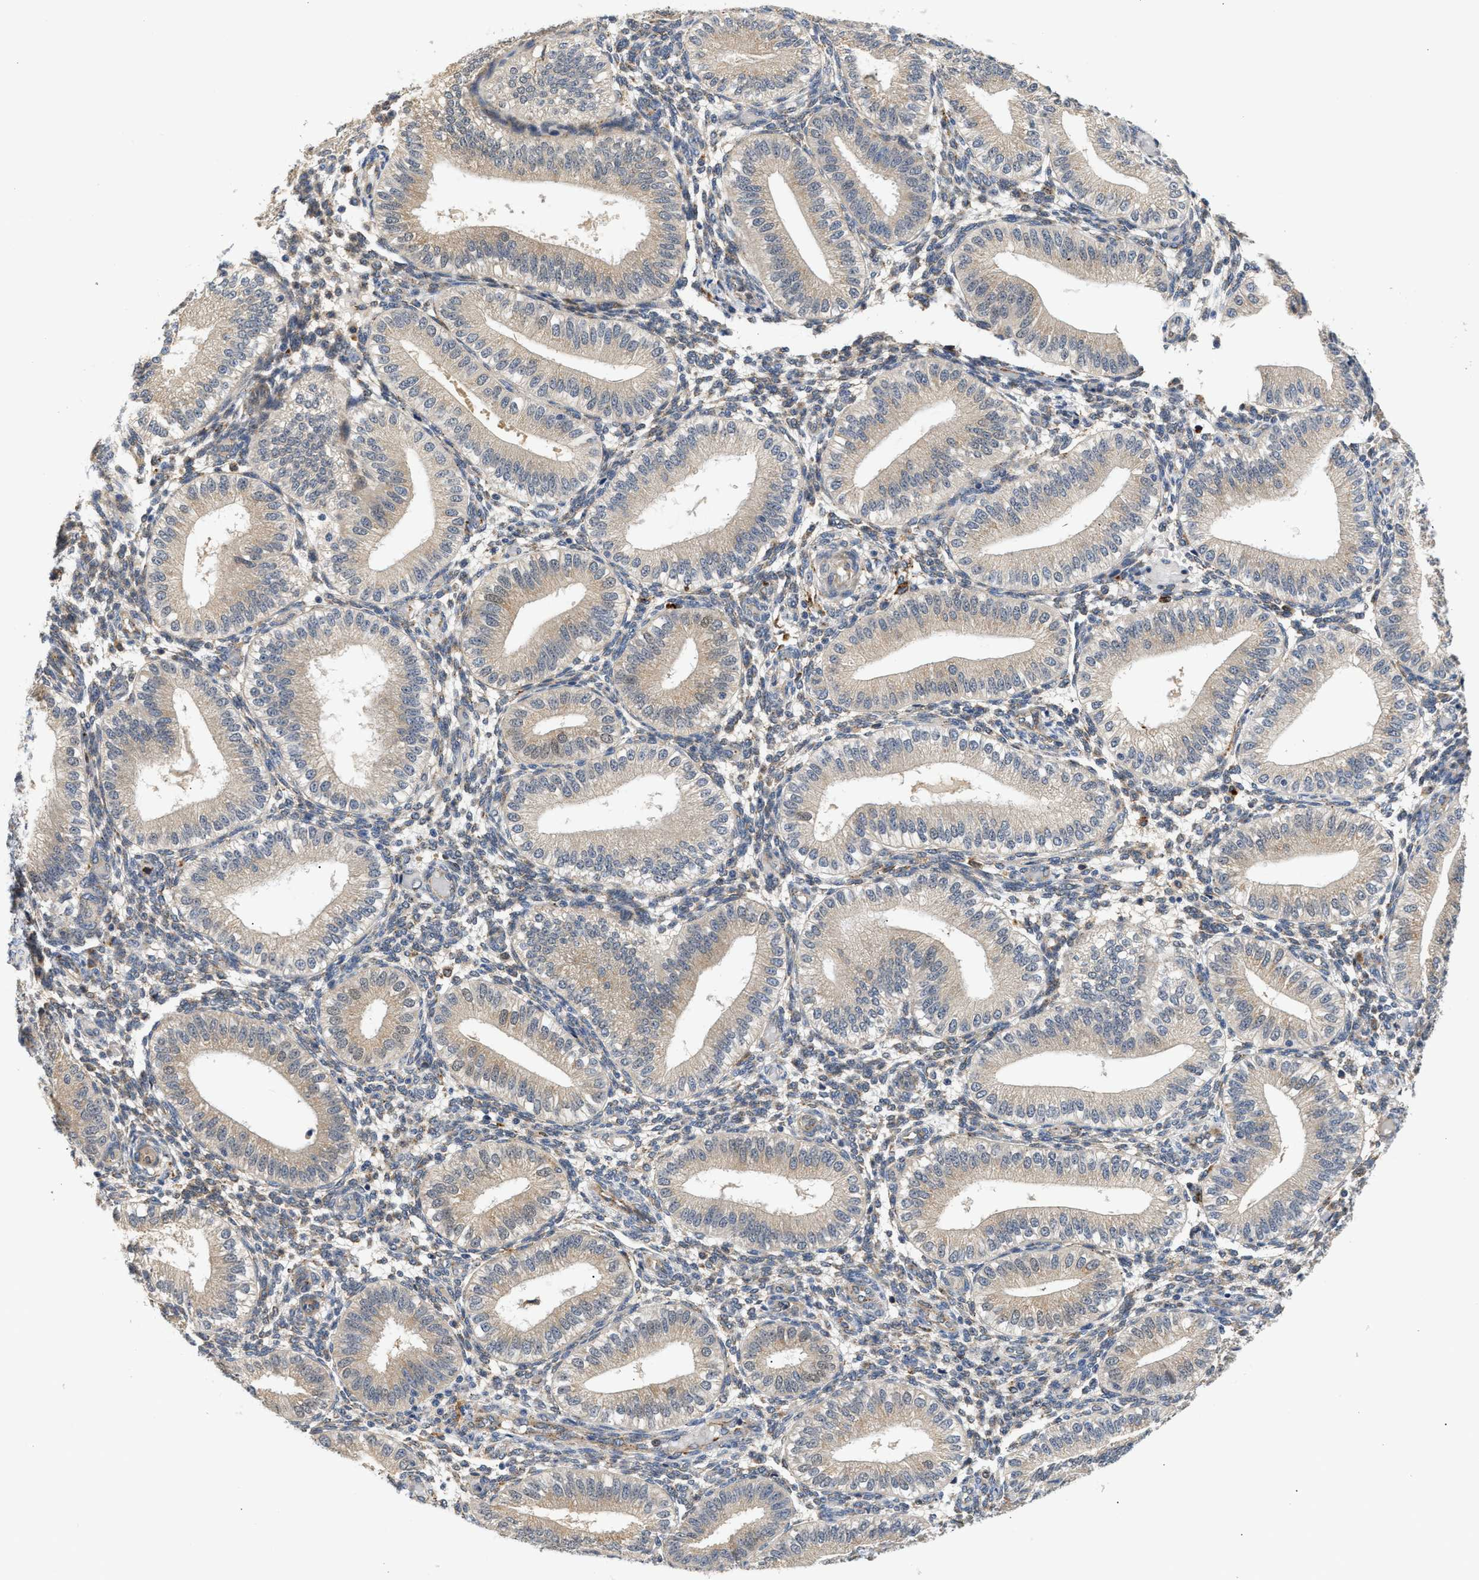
{"staining": {"intensity": "weak", "quantity": "<25%", "location": "cytoplasmic/membranous"}, "tissue": "endometrium", "cell_type": "Cells in endometrial stroma", "image_type": "normal", "snomed": [{"axis": "morphology", "description": "Normal tissue, NOS"}, {"axis": "topography", "description": "Endometrium"}], "caption": "Immunohistochemistry (IHC) of normal endometrium exhibits no positivity in cells in endometrial stroma. The staining was performed using DAB (3,3'-diaminobenzidine) to visualize the protein expression in brown, while the nuclei were stained in blue with hematoxylin (Magnification: 20x).", "gene": "PPM1L", "patient": {"sex": "female", "age": 39}}